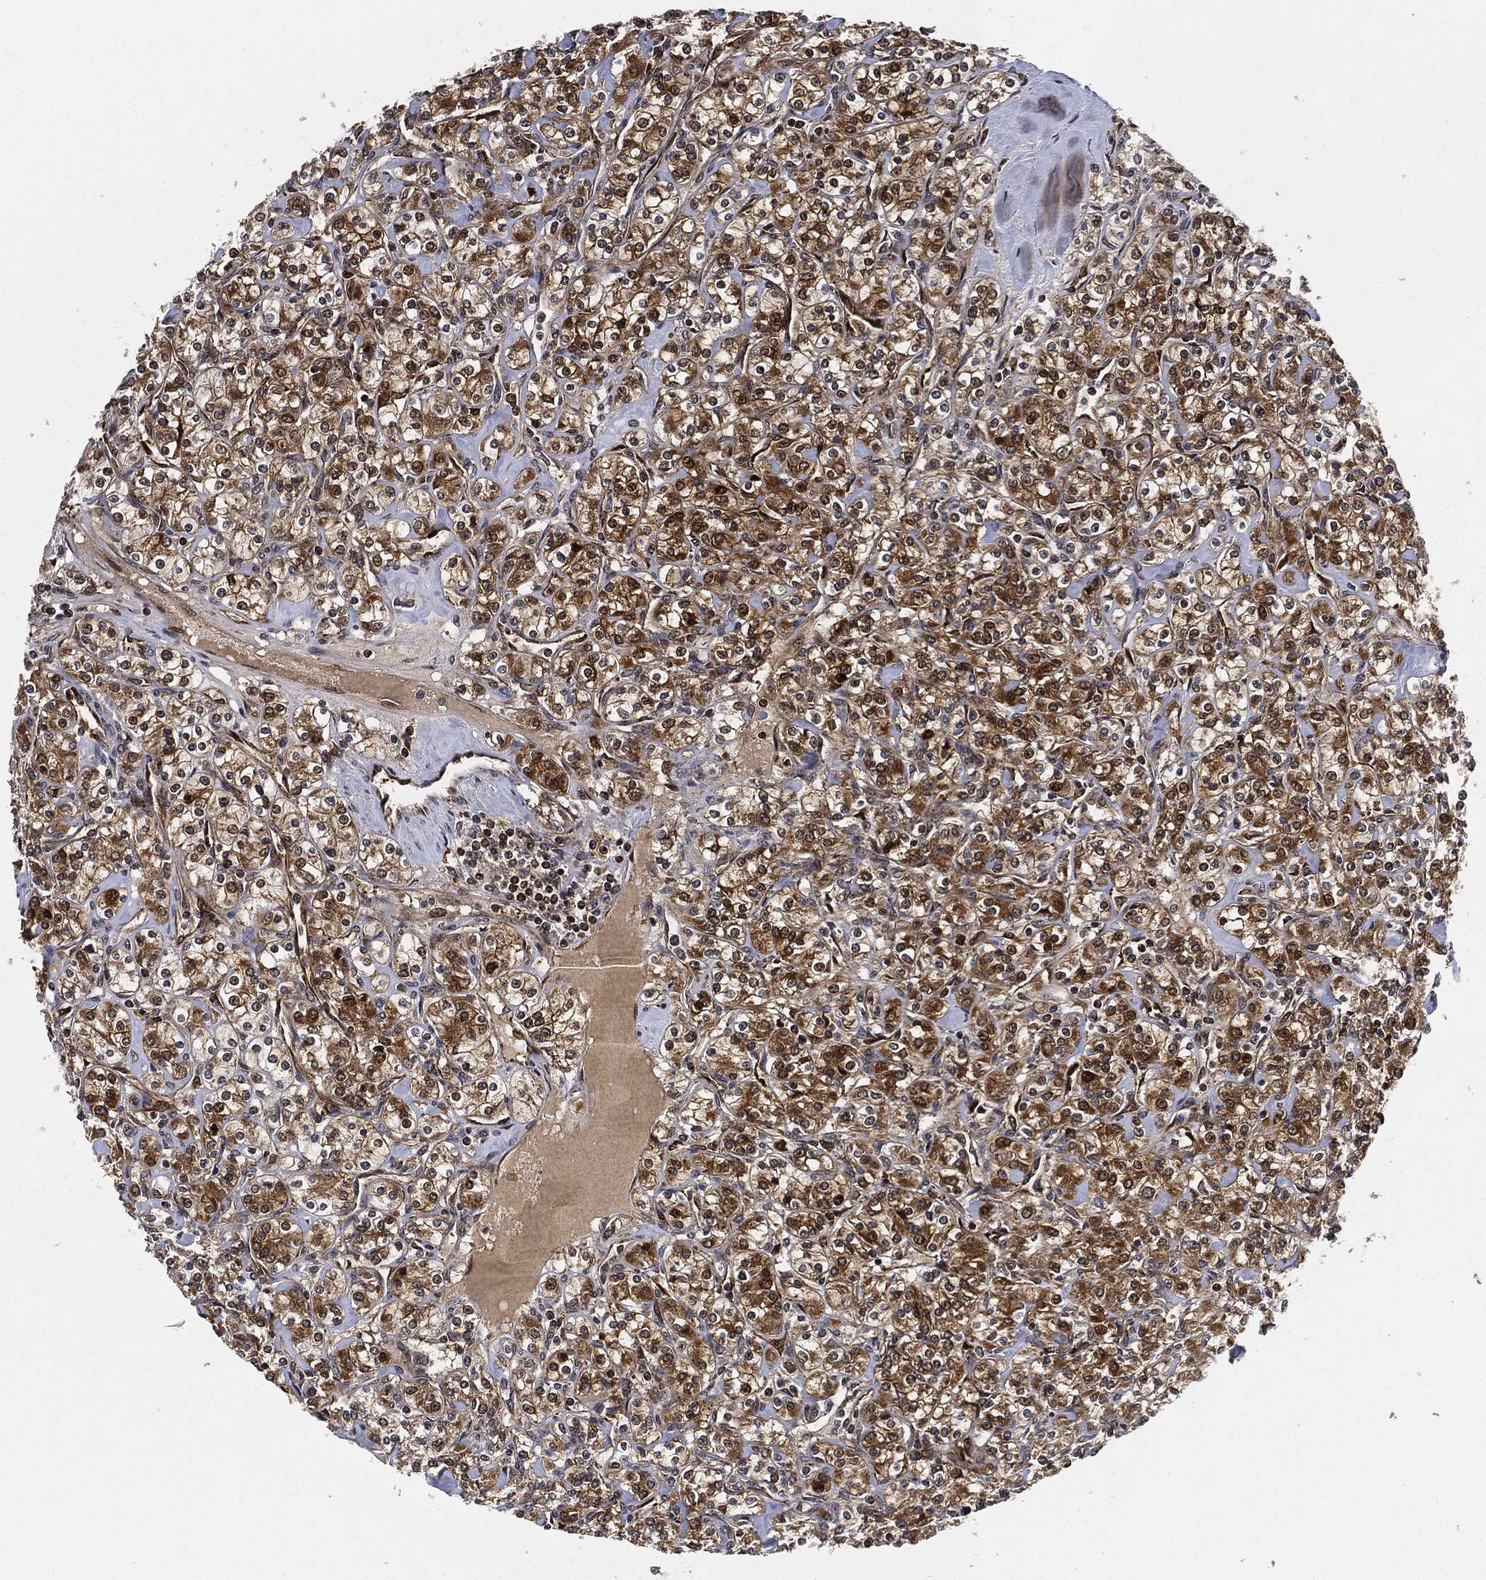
{"staining": {"intensity": "strong", "quantity": ">75%", "location": "cytoplasmic/membranous"}, "tissue": "renal cancer", "cell_type": "Tumor cells", "image_type": "cancer", "snomed": [{"axis": "morphology", "description": "Adenocarcinoma, NOS"}, {"axis": "topography", "description": "Kidney"}], "caption": "High-power microscopy captured an immunohistochemistry (IHC) histopathology image of renal cancer (adenocarcinoma), revealing strong cytoplasmic/membranous positivity in about >75% of tumor cells. The staining is performed using DAB (3,3'-diaminobenzidine) brown chromogen to label protein expression. The nuclei are counter-stained blue using hematoxylin.", "gene": "RNASEL", "patient": {"sex": "male", "age": 77}}